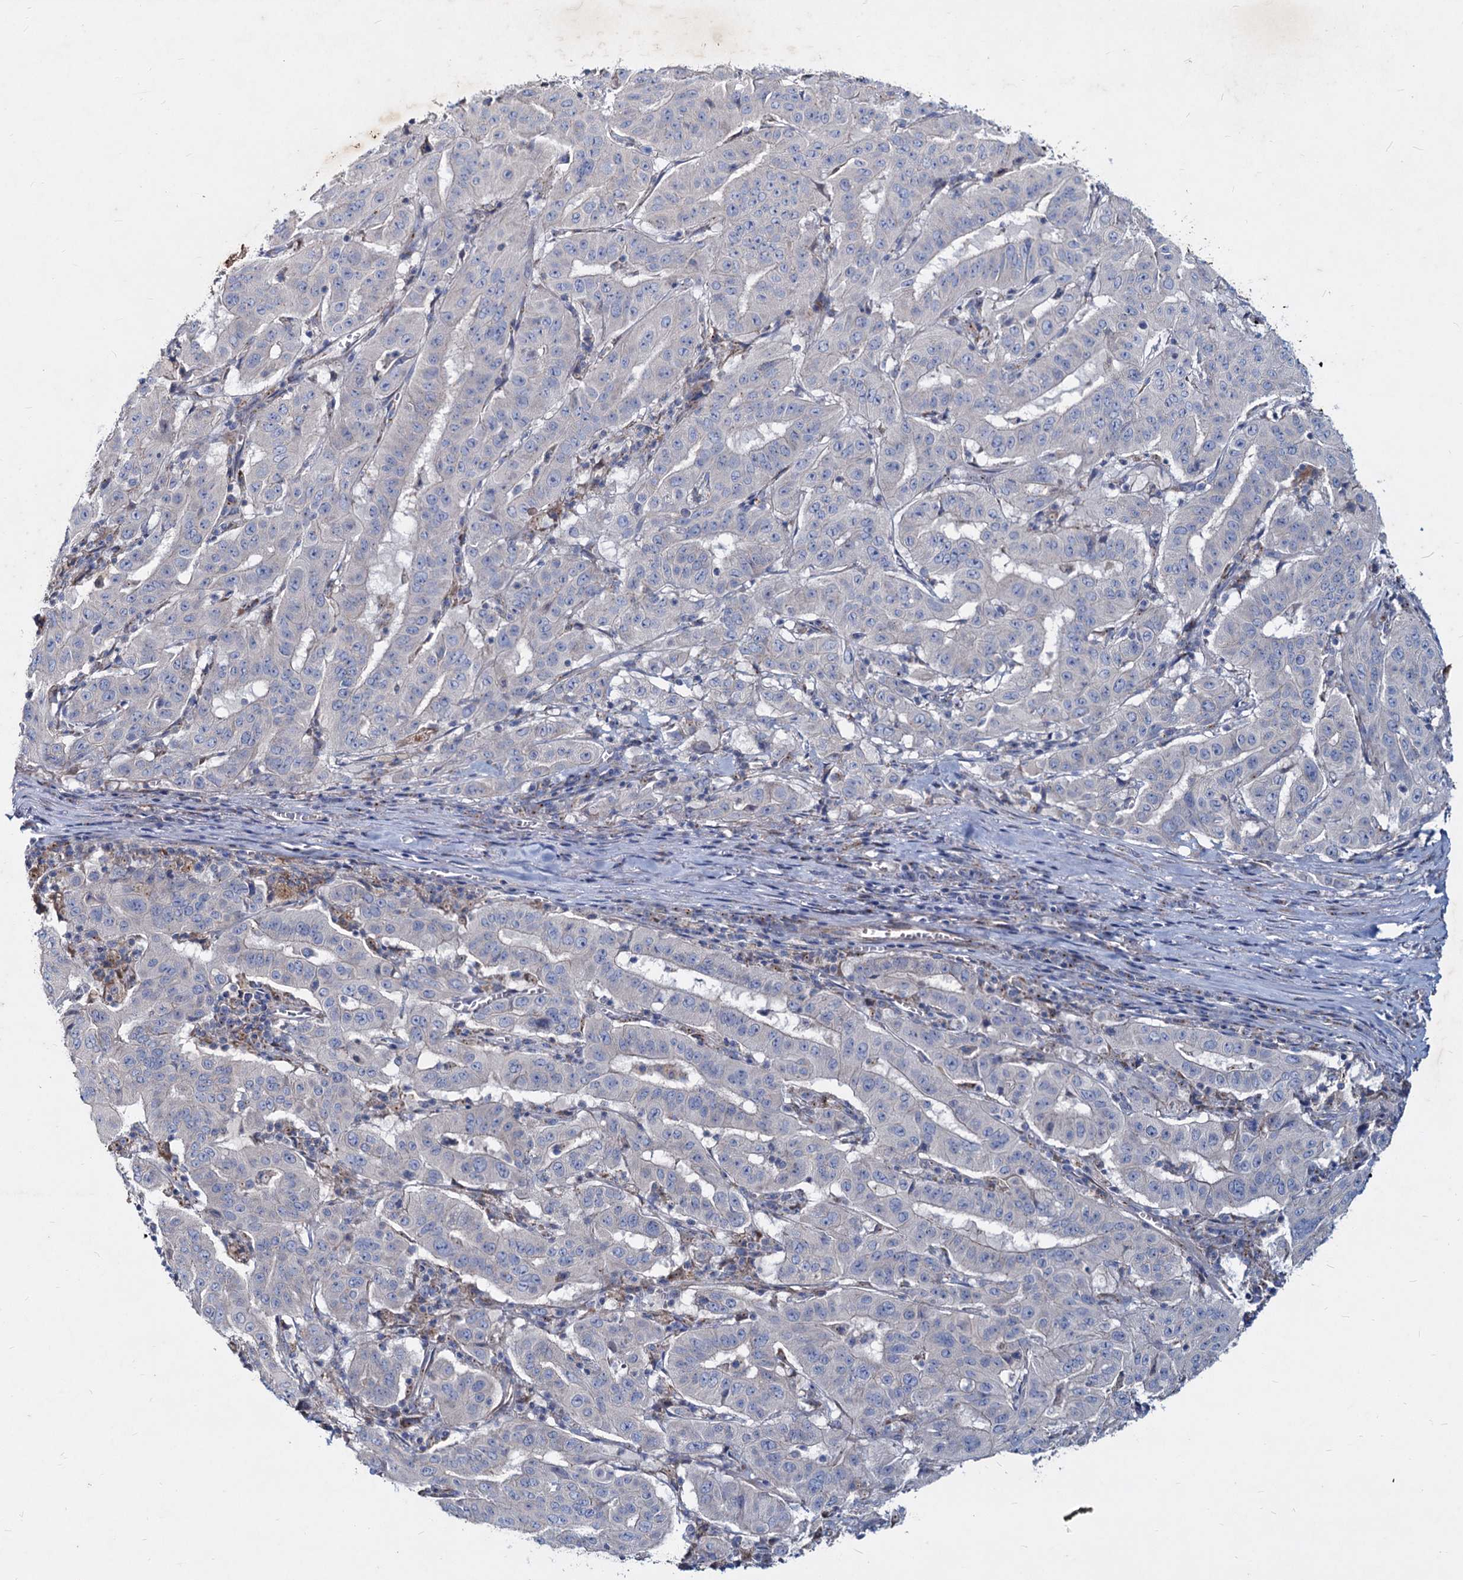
{"staining": {"intensity": "negative", "quantity": "none", "location": "none"}, "tissue": "pancreatic cancer", "cell_type": "Tumor cells", "image_type": "cancer", "snomed": [{"axis": "morphology", "description": "Adenocarcinoma, NOS"}, {"axis": "topography", "description": "Pancreas"}], "caption": "Pancreatic cancer stained for a protein using immunohistochemistry (IHC) reveals no positivity tumor cells.", "gene": "AGBL4", "patient": {"sex": "male", "age": 63}}